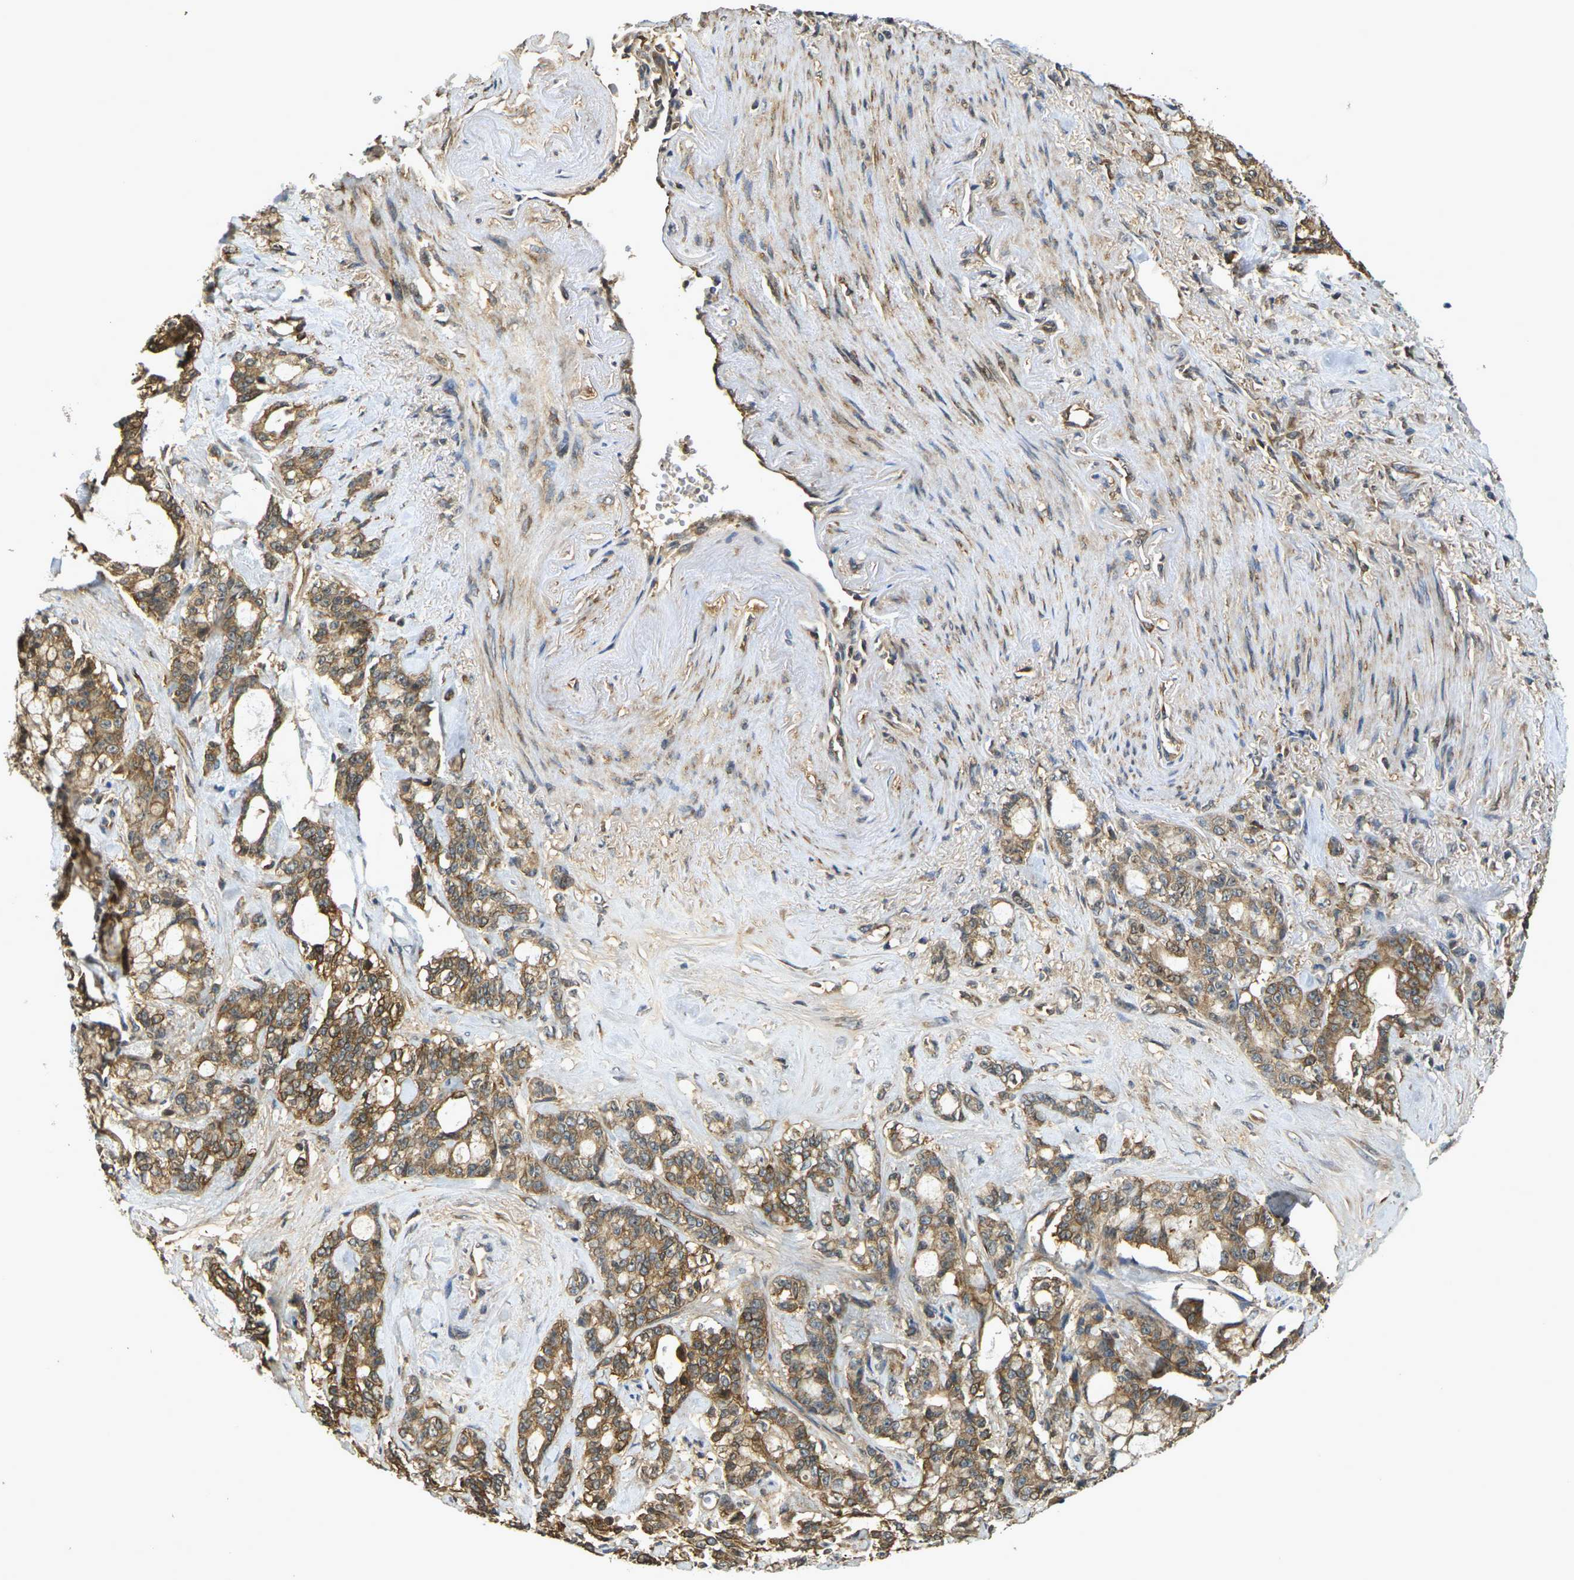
{"staining": {"intensity": "moderate", "quantity": ">75%", "location": "cytoplasmic/membranous"}, "tissue": "pancreatic cancer", "cell_type": "Tumor cells", "image_type": "cancer", "snomed": [{"axis": "morphology", "description": "Adenocarcinoma, NOS"}, {"axis": "topography", "description": "Pancreas"}], "caption": "Pancreatic cancer (adenocarcinoma) stained for a protein (brown) demonstrates moderate cytoplasmic/membranous positive positivity in about >75% of tumor cells.", "gene": "CAST", "patient": {"sex": "female", "age": 73}}